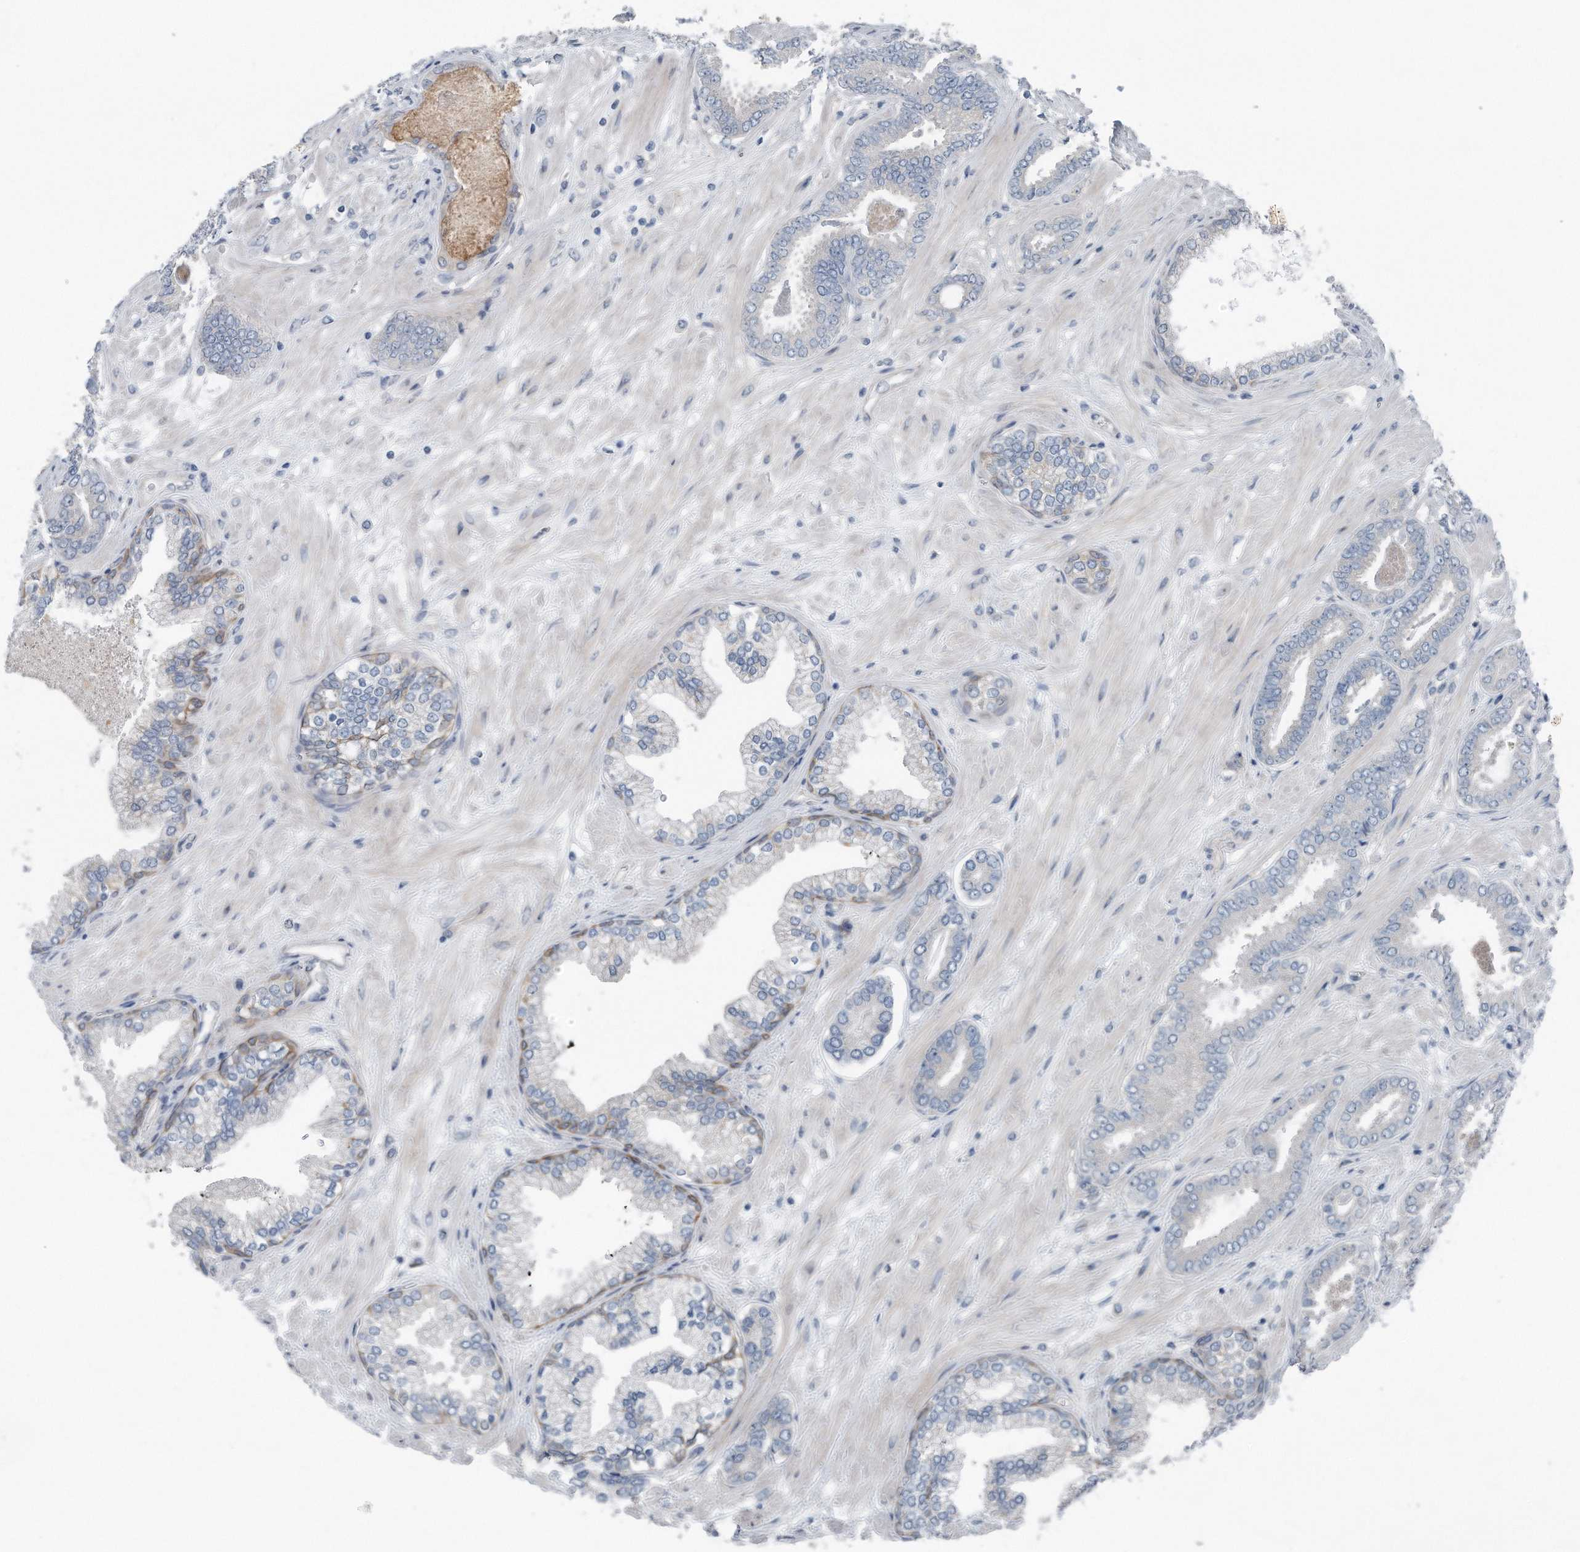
{"staining": {"intensity": "negative", "quantity": "none", "location": "none"}, "tissue": "prostate cancer", "cell_type": "Tumor cells", "image_type": "cancer", "snomed": [{"axis": "morphology", "description": "Adenocarcinoma, Low grade"}, {"axis": "topography", "description": "Prostate"}], "caption": "DAB (3,3'-diaminobenzidine) immunohistochemical staining of prostate cancer exhibits no significant expression in tumor cells.", "gene": "YRDC", "patient": {"sex": "male", "age": 71}}